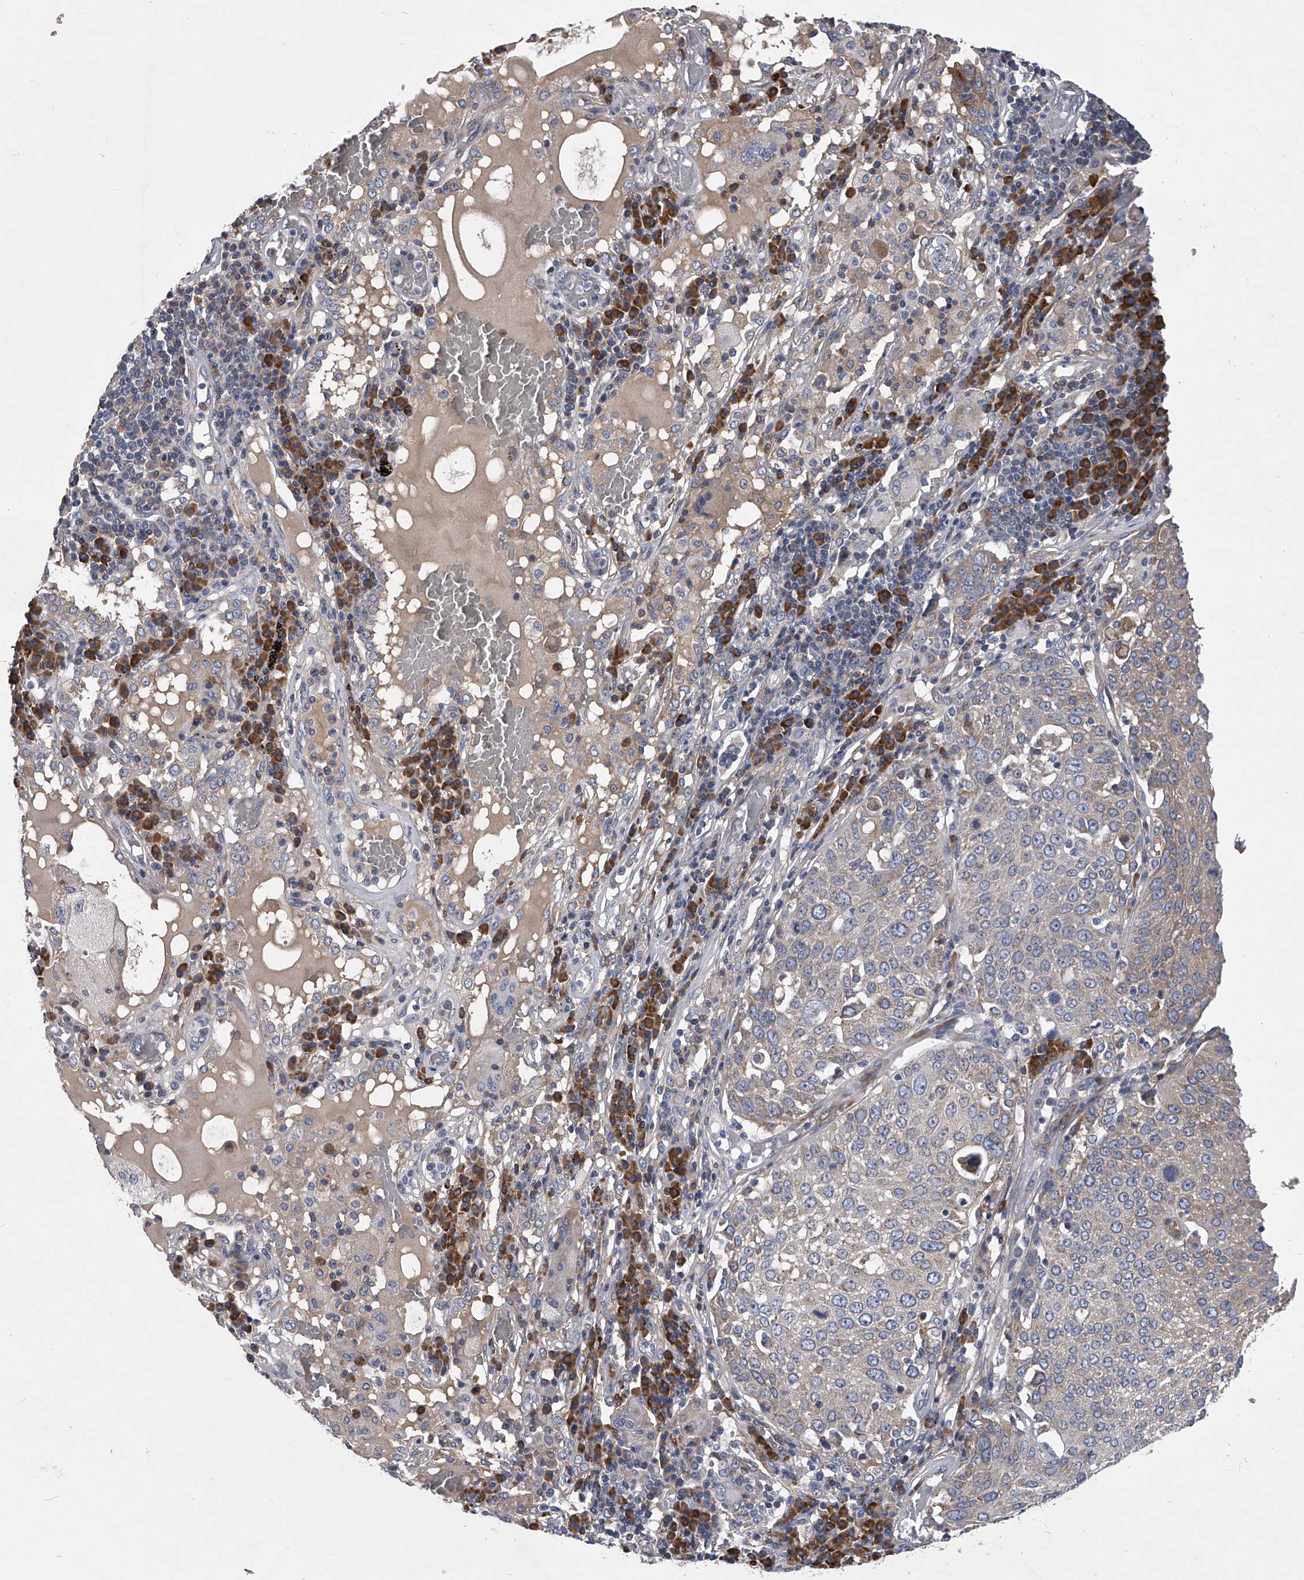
{"staining": {"intensity": "negative", "quantity": "none", "location": "none"}, "tissue": "lung cancer", "cell_type": "Tumor cells", "image_type": "cancer", "snomed": [{"axis": "morphology", "description": "Squamous cell carcinoma, NOS"}, {"axis": "topography", "description": "Lung"}], "caption": "A micrograph of human lung cancer is negative for staining in tumor cells.", "gene": "CCR4", "patient": {"sex": "male", "age": 65}}